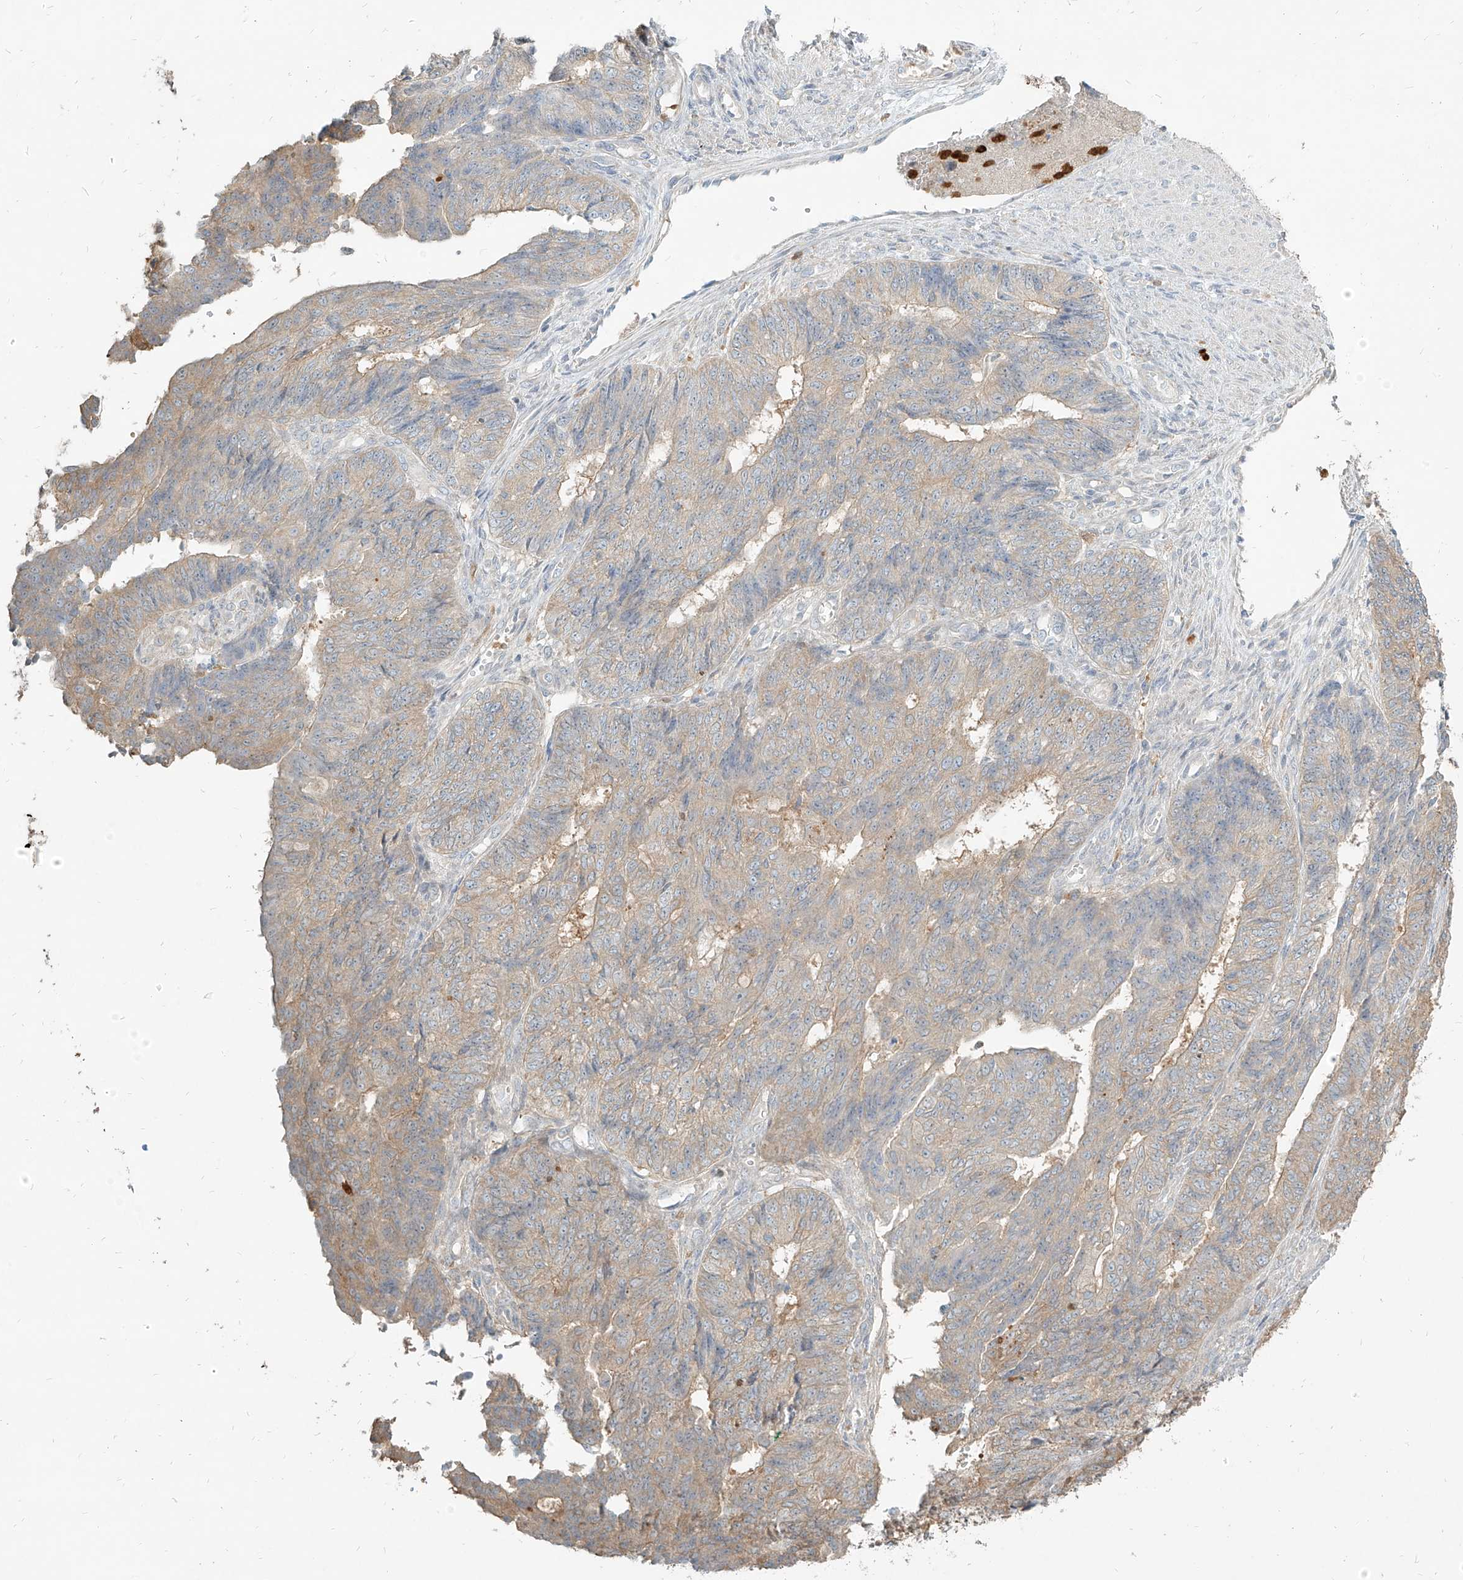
{"staining": {"intensity": "weak", "quantity": "25%-75%", "location": "cytoplasmic/membranous"}, "tissue": "endometrial cancer", "cell_type": "Tumor cells", "image_type": "cancer", "snomed": [{"axis": "morphology", "description": "Adenocarcinoma, NOS"}, {"axis": "topography", "description": "Endometrium"}], "caption": "DAB (3,3'-diaminobenzidine) immunohistochemical staining of adenocarcinoma (endometrial) exhibits weak cytoplasmic/membranous protein expression in about 25%-75% of tumor cells.", "gene": "PGD", "patient": {"sex": "female", "age": 32}}